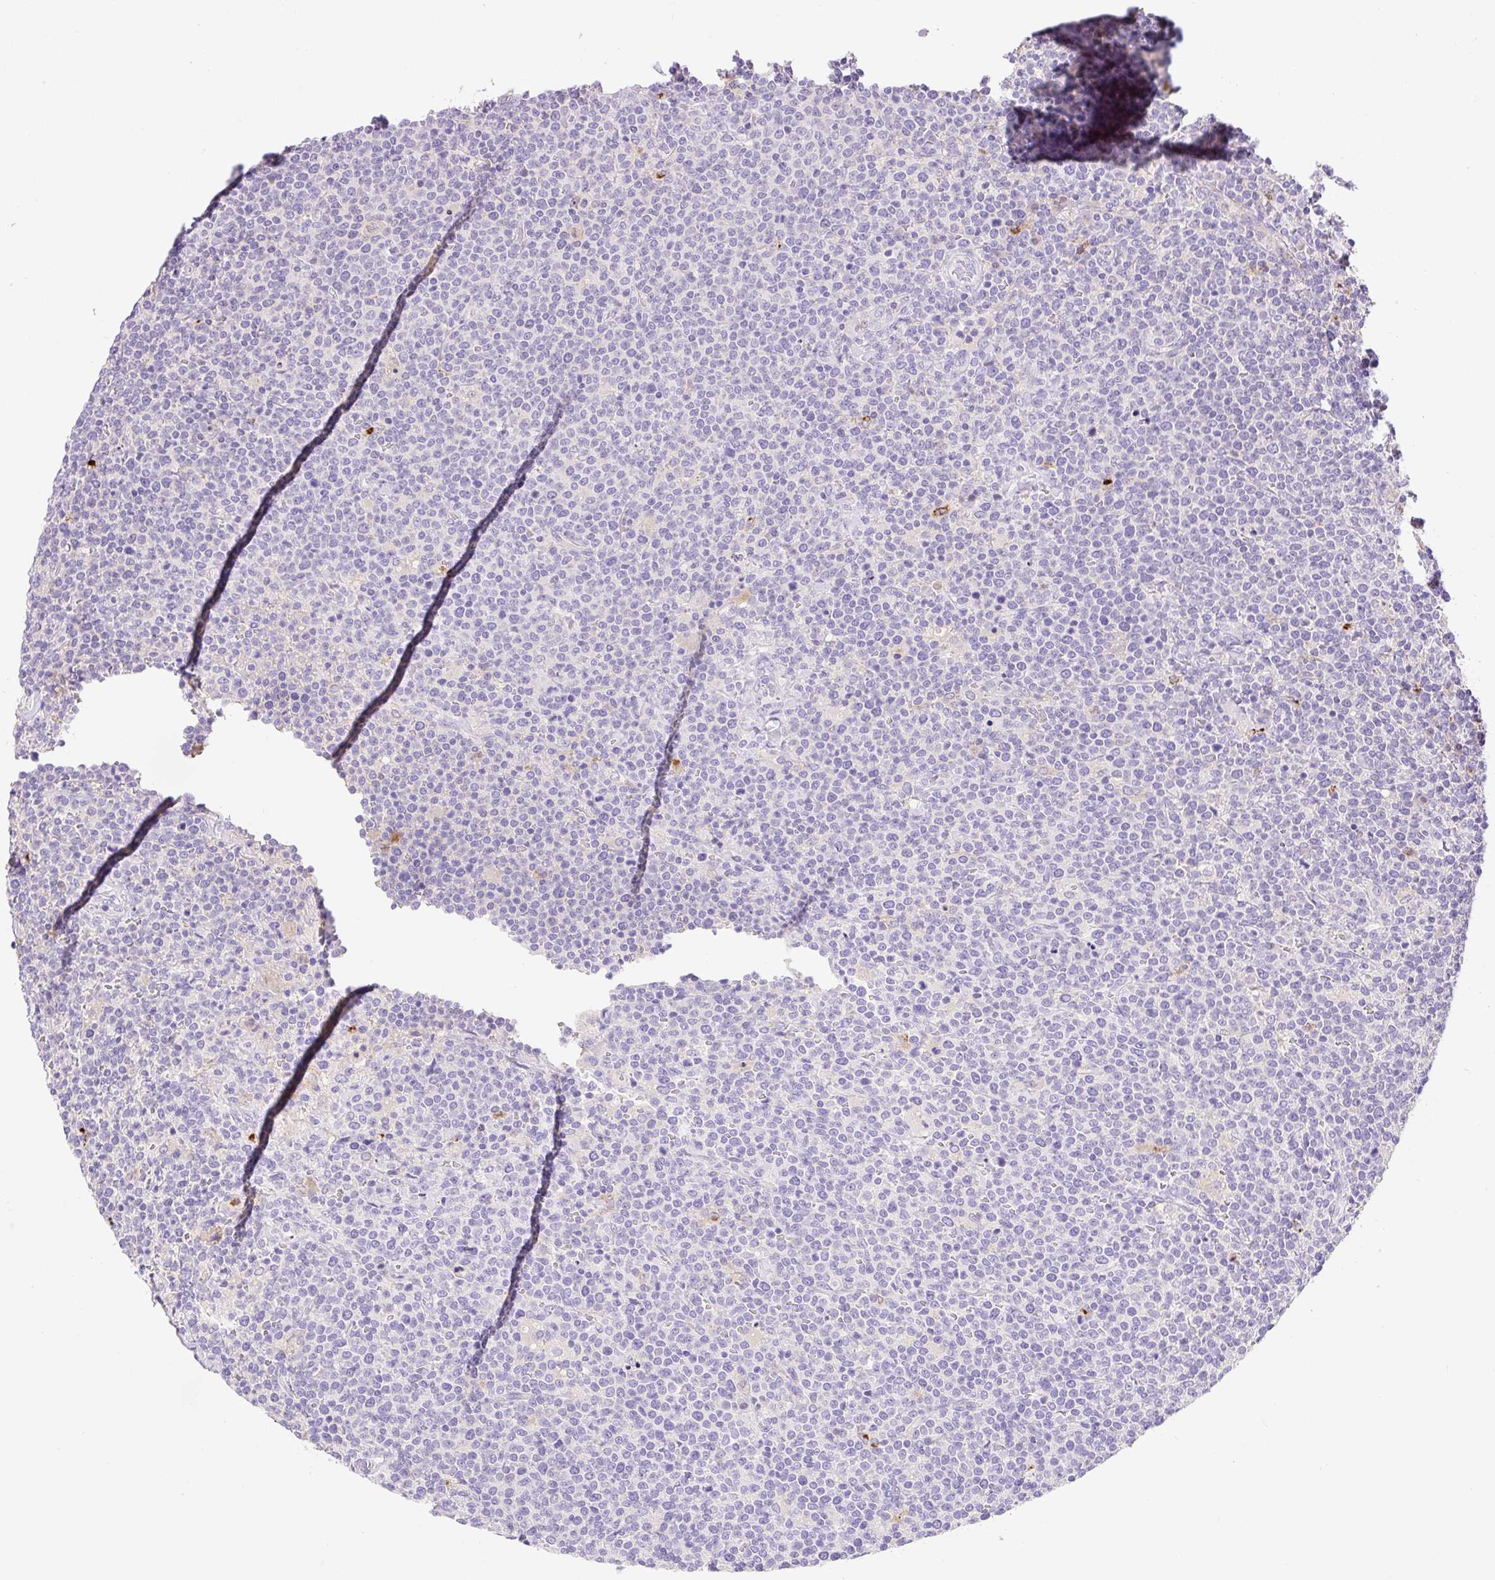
{"staining": {"intensity": "negative", "quantity": "none", "location": "none"}, "tissue": "lymphoma", "cell_type": "Tumor cells", "image_type": "cancer", "snomed": [{"axis": "morphology", "description": "Malignant lymphoma, non-Hodgkin's type, High grade"}, {"axis": "topography", "description": "Lymph node"}], "caption": "A photomicrograph of human lymphoma is negative for staining in tumor cells.", "gene": "TDRD15", "patient": {"sex": "male", "age": 61}}